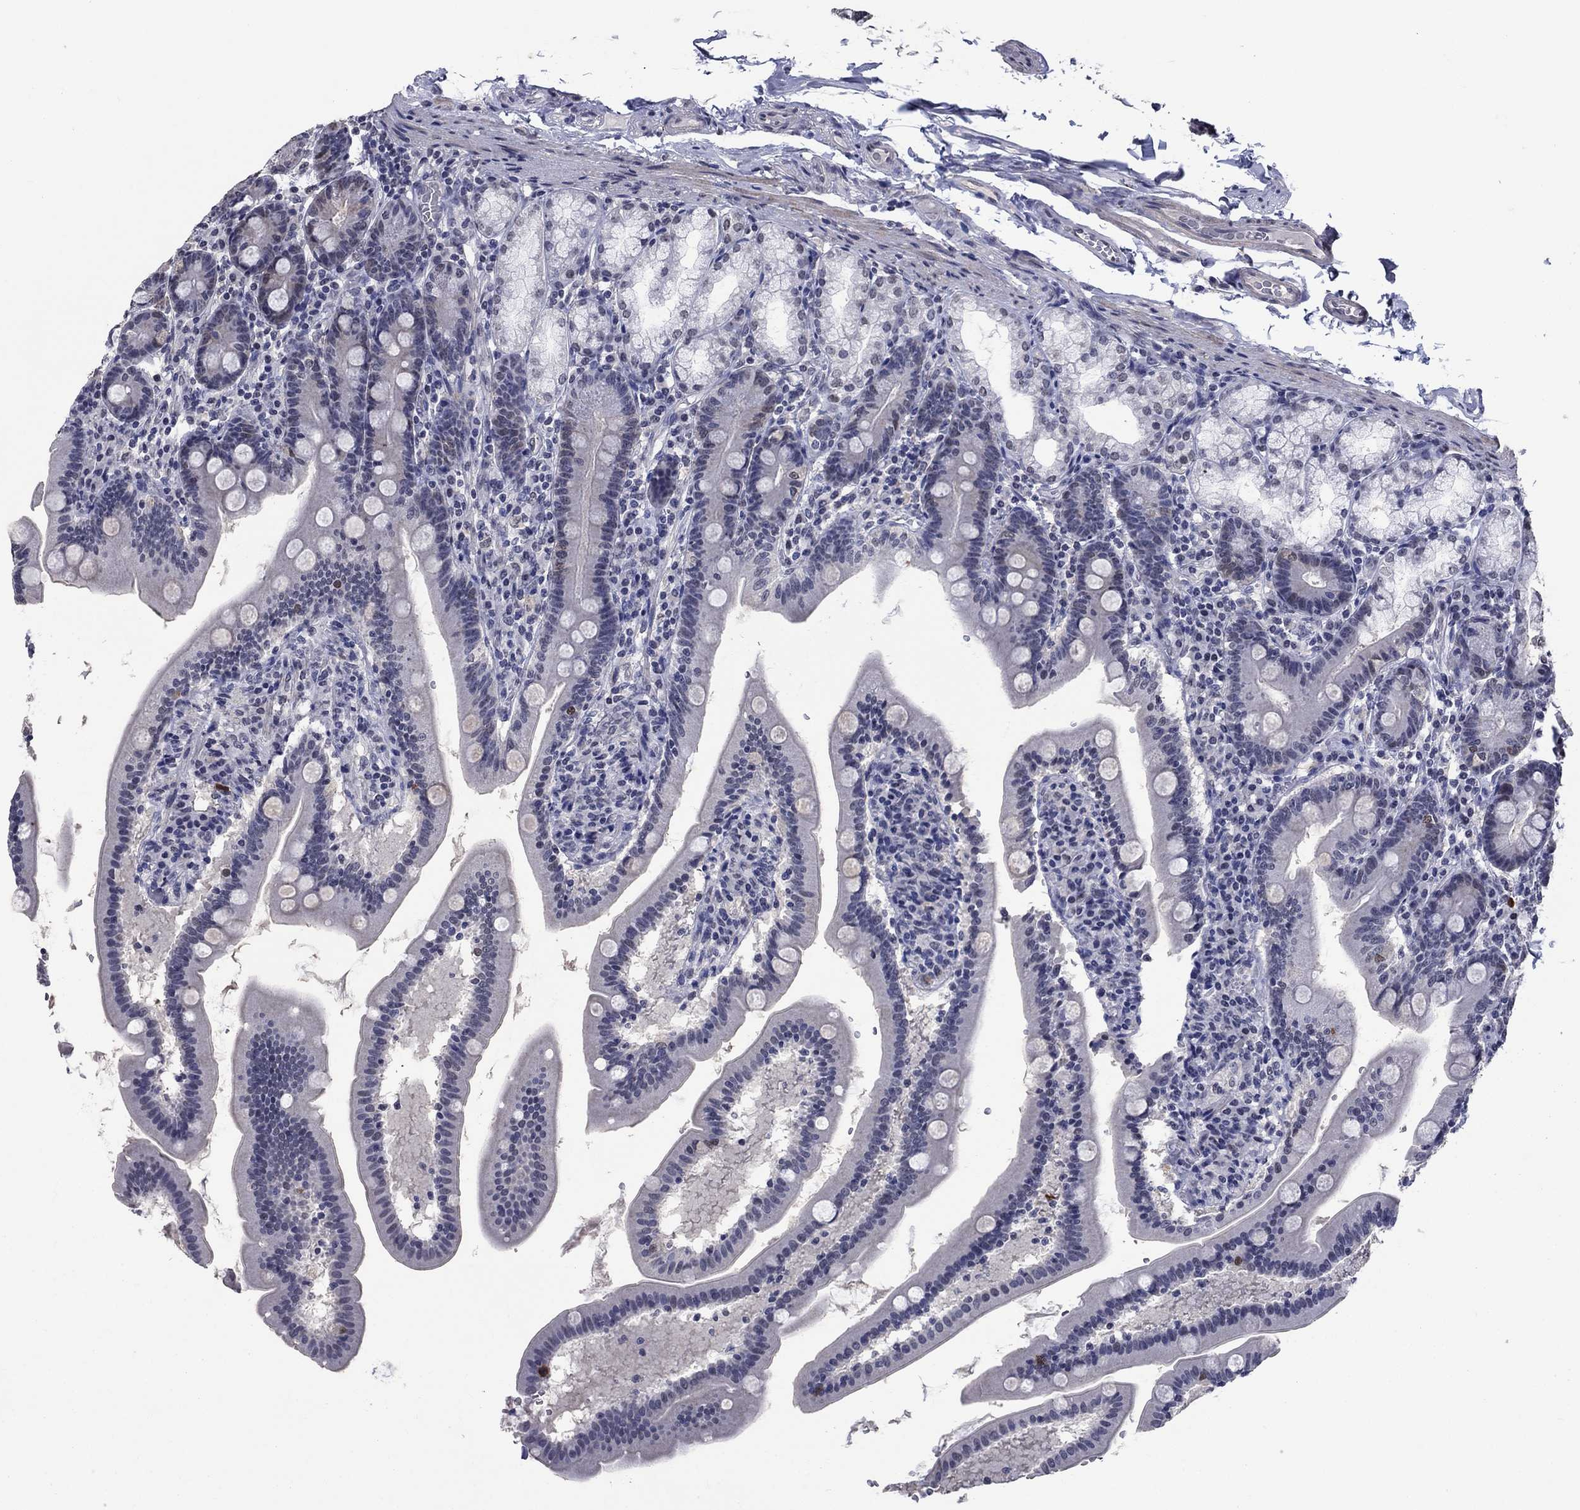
{"staining": {"intensity": "moderate", "quantity": "<25%", "location": "nuclear"}, "tissue": "duodenum", "cell_type": "Glandular cells", "image_type": "normal", "snomed": [{"axis": "morphology", "description": "Normal tissue, NOS"}, {"axis": "topography", "description": "Duodenum"}], "caption": "Protein staining of unremarkable duodenum displays moderate nuclear staining in about <25% of glandular cells. The staining was performed using DAB, with brown indicating positive protein expression. Nuclei are stained blue with hematoxylin.", "gene": "TYMS", "patient": {"sex": "female", "age": 67}}